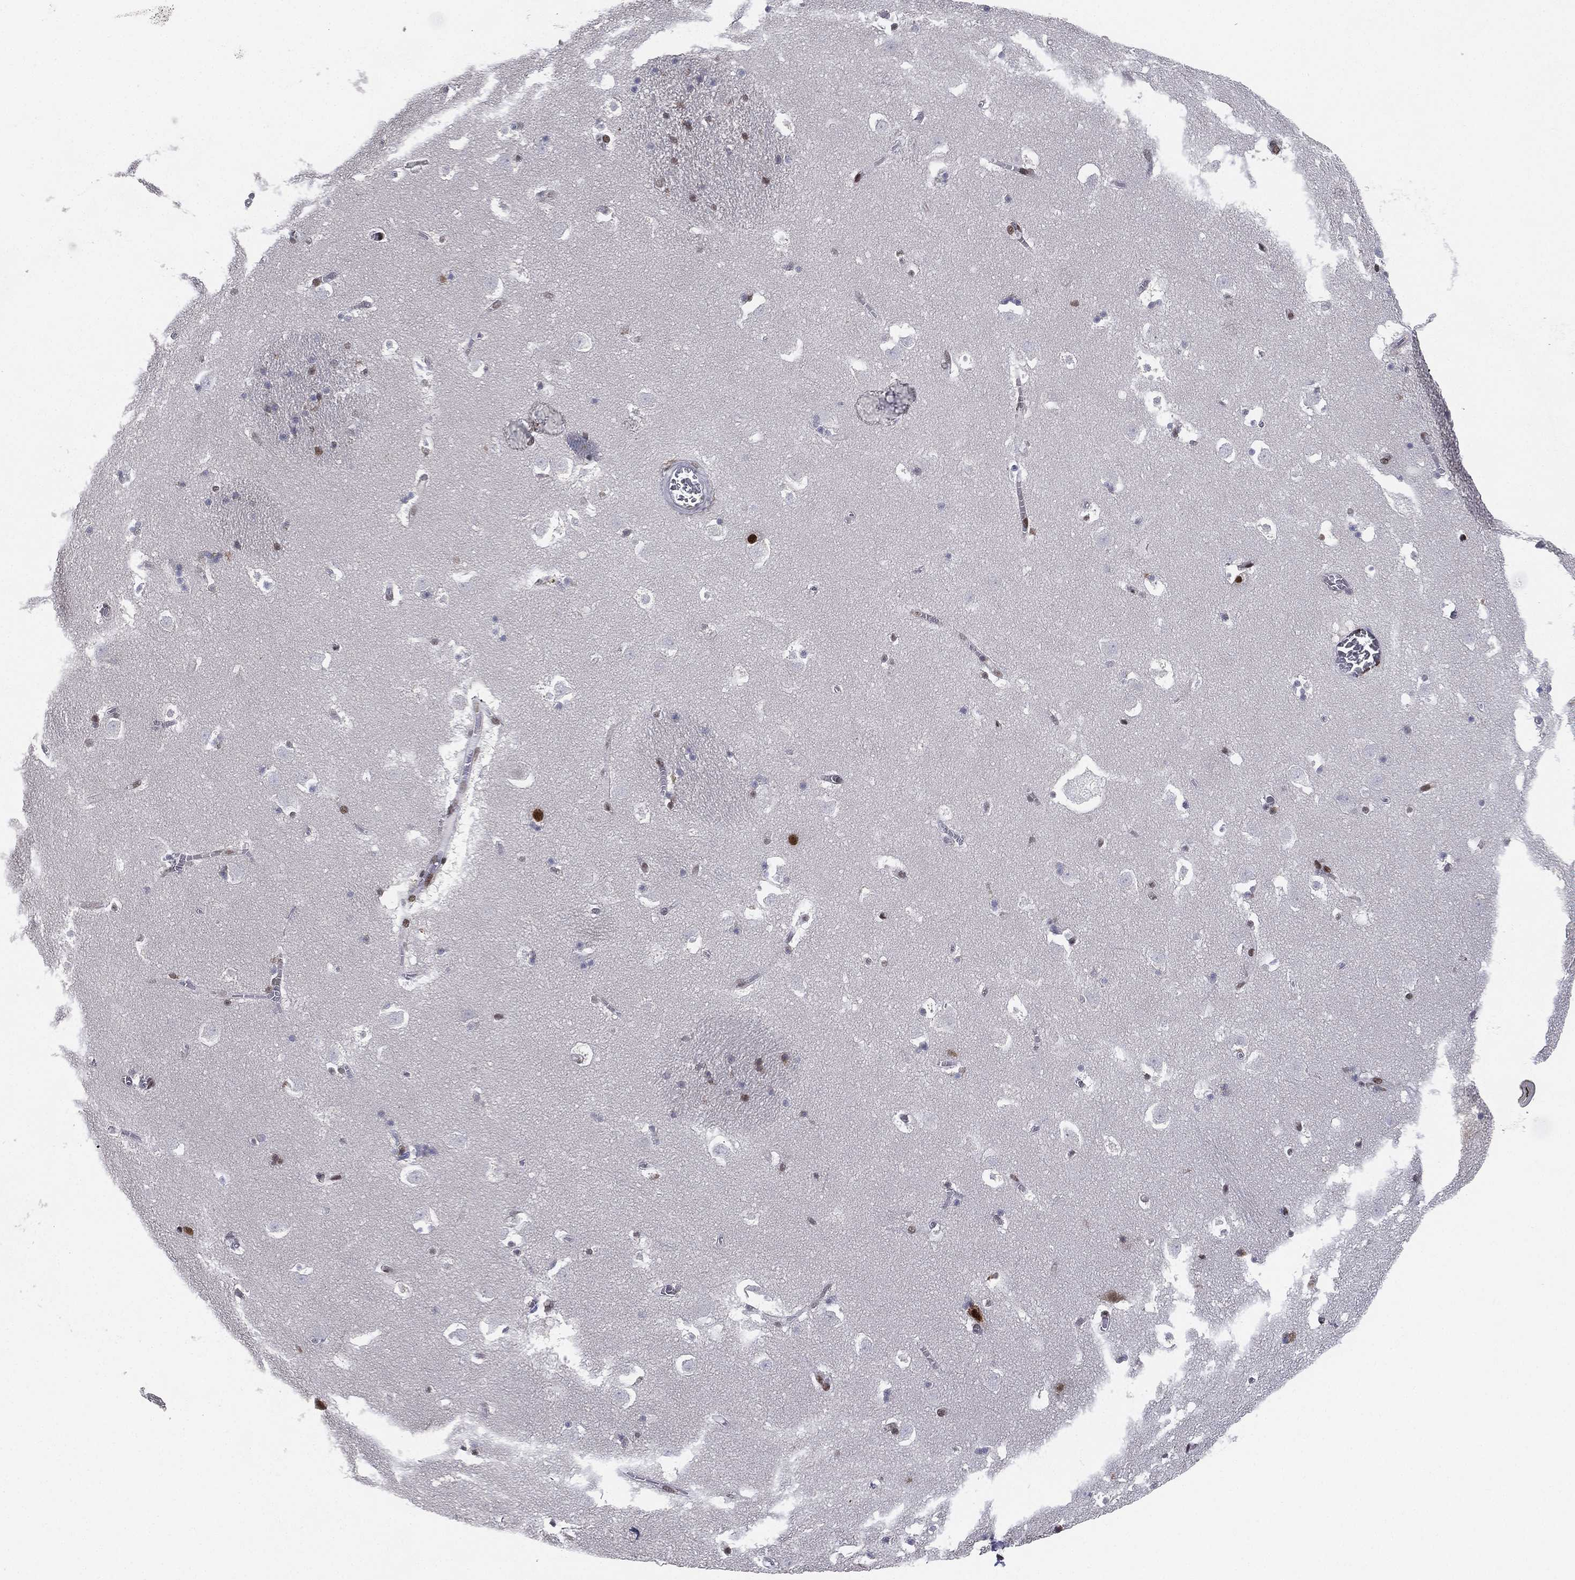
{"staining": {"intensity": "strong", "quantity": "<25%", "location": "nuclear"}, "tissue": "caudate", "cell_type": "Glial cells", "image_type": "normal", "snomed": [{"axis": "morphology", "description": "Normal tissue, NOS"}, {"axis": "topography", "description": "Lateral ventricle wall"}], "caption": "Glial cells display strong nuclear positivity in about <25% of cells in benign caudate. The protein of interest is stained brown, and the nuclei are stained in blue (DAB IHC with brightfield microscopy, high magnification).", "gene": "RTF1", "patient": {"sex": "female", "age": 42}}